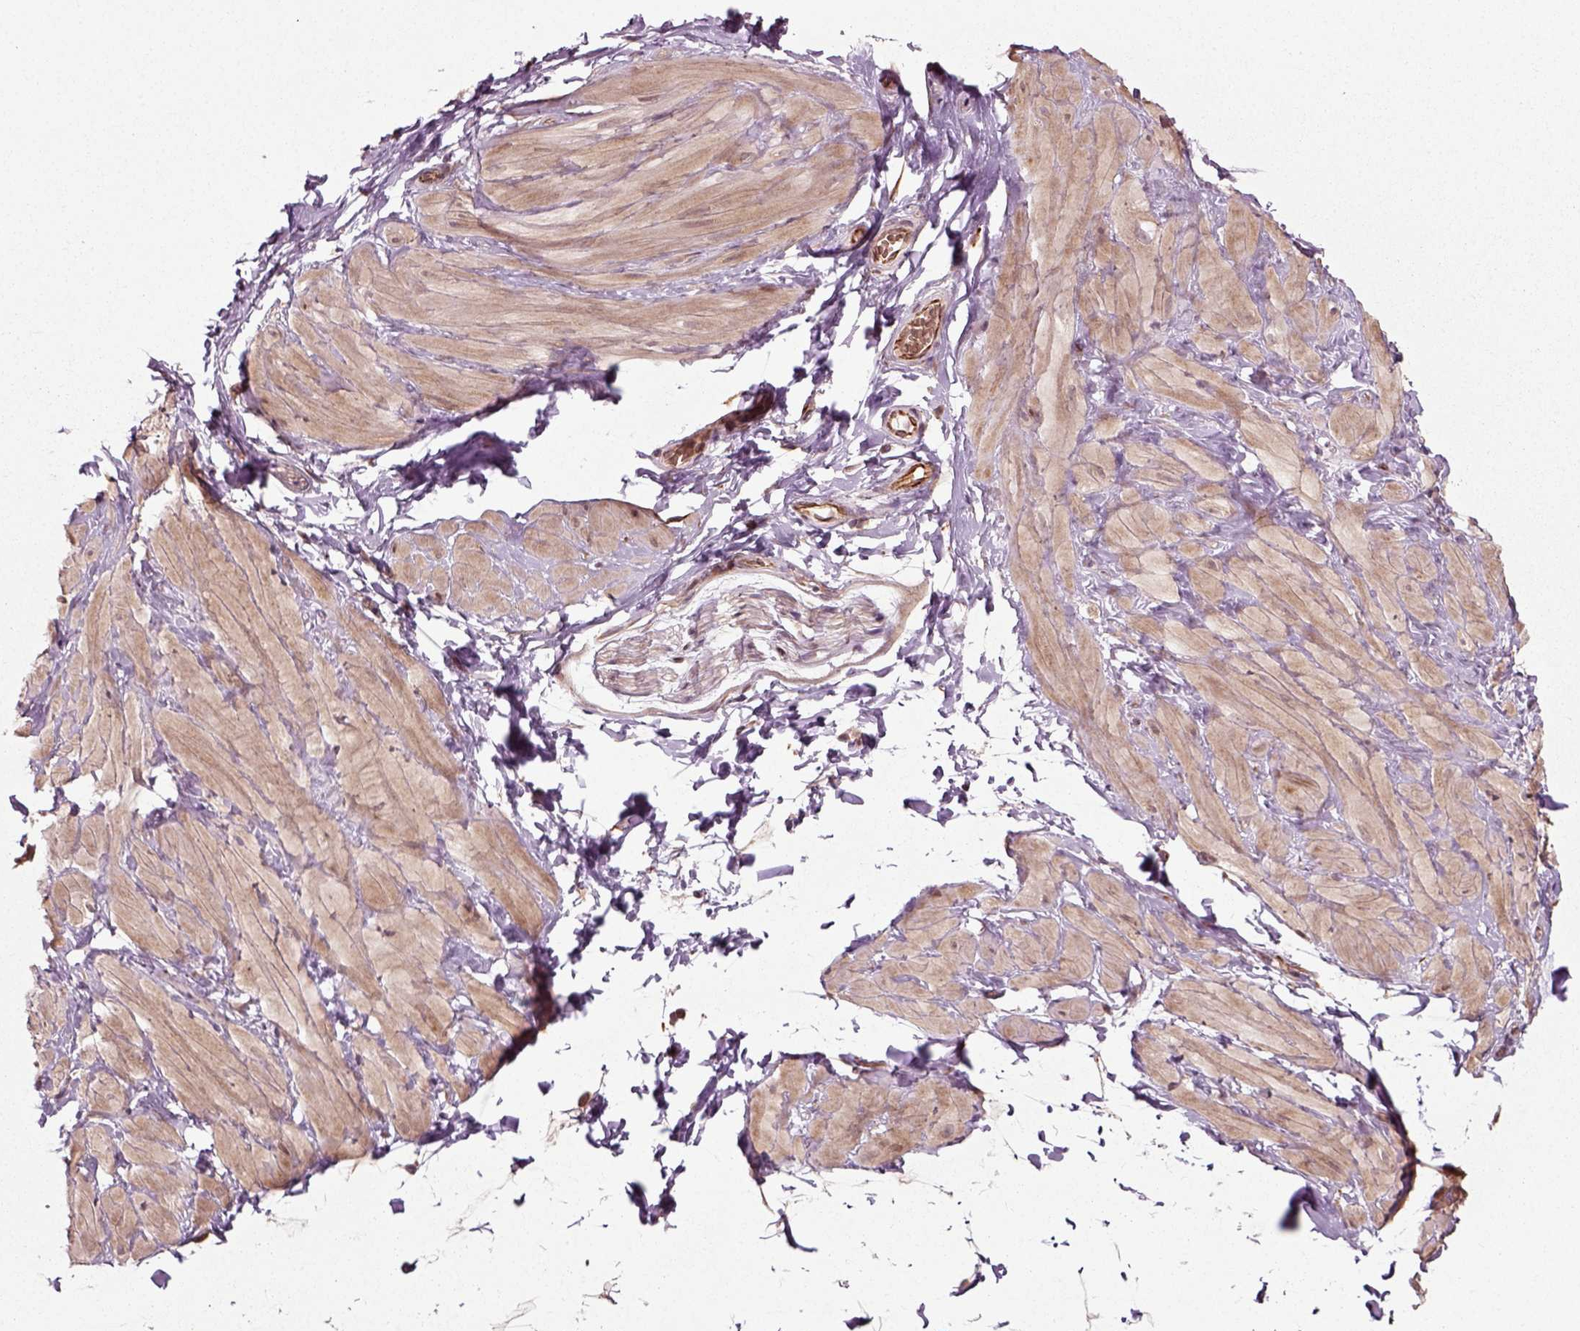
{"staining": {"intensity": "strong", "quantity": ">75%", "location": "cytoplasmic/membranous"}, "tissue": "soft tissue", "cell_type": "Fibroblasts", "image_type": "normal", "snomed": [{"axis": "morphology", "description": "Normal tissue, NOS"}, {"axis": "topography", "description": "Smooth muscle"}, {"axis": "topography", "description": "Peripheral nerve tissue"}], "caption": "Soft tissue stained with IHC displays strong cytoplasmic/membranous positivity in approximately >75% of fibroblasts. (brown staining indicates protein expression, while blue staining denotes nuclei).", "gene": "PLCD3", "patient": {"sex": "male", "age": 22}}